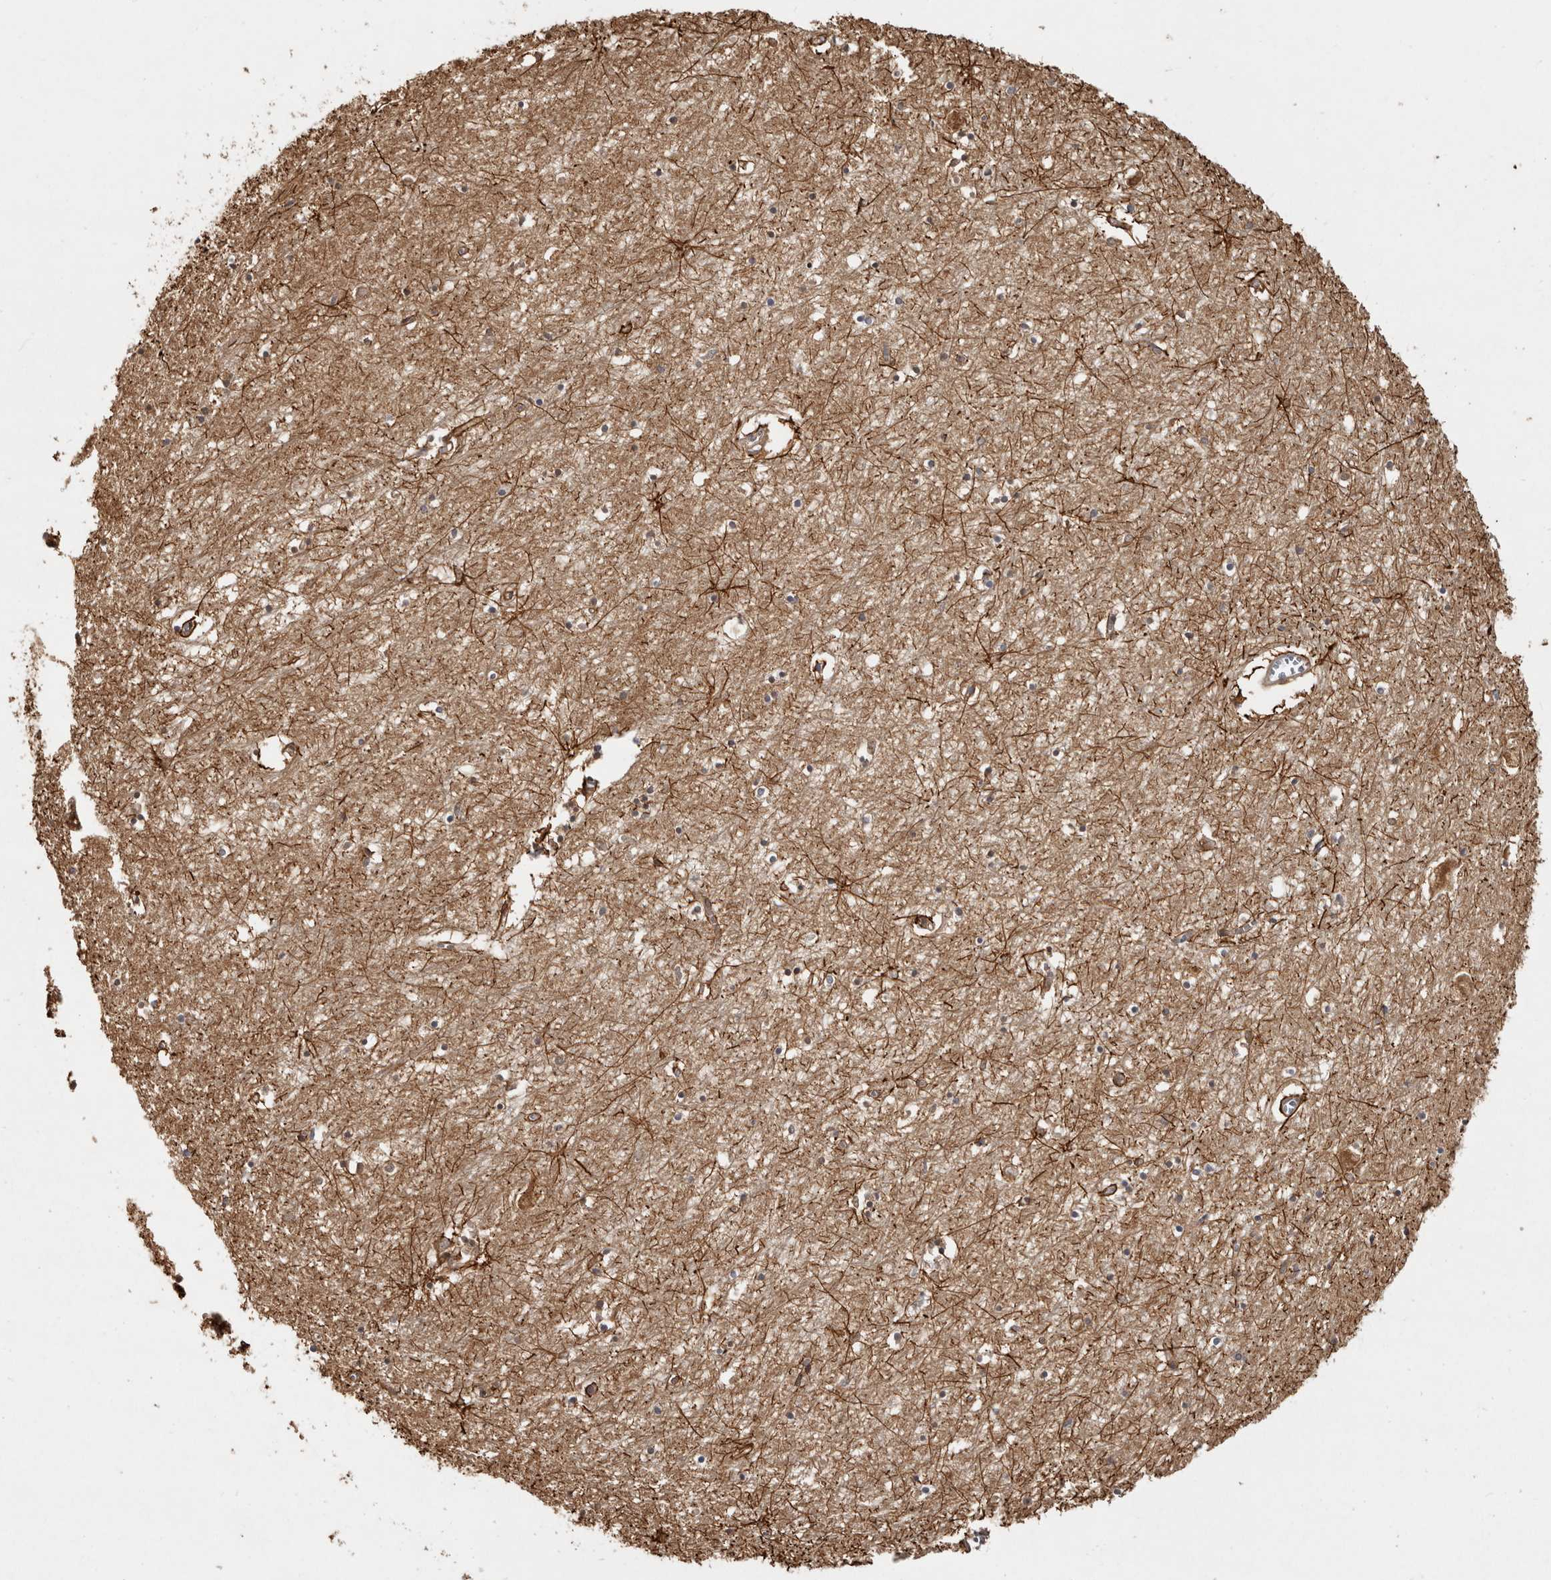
{"staining": {"intensity": "strong", "quantity": "25%-75%", "location": "cytoplasmic/membranous"}, "tissue": "hippocampus", "cell_type": "Glial cells", "image_type": "normal", "snomed": [{"axis": "morphology", "description": "Normal tissue, NOS"}, {"axis": "topography", "description": "Hippocampus"}], "caption": "Hippocampus stained with DAB (3,3'-diaminobenzidine) IHC exhibits high levels of strong cytoplasmic/membranous expression in approximately 25%-75% of glial cells. (Stains: DAB (3,3'-diaminobenzidine) in brown, nuclei in blue, Microscopy: brightfield microscopy at high magnification).", "gene": "CAMSAP2", "patient": {"sex": "male", "age": 70}}